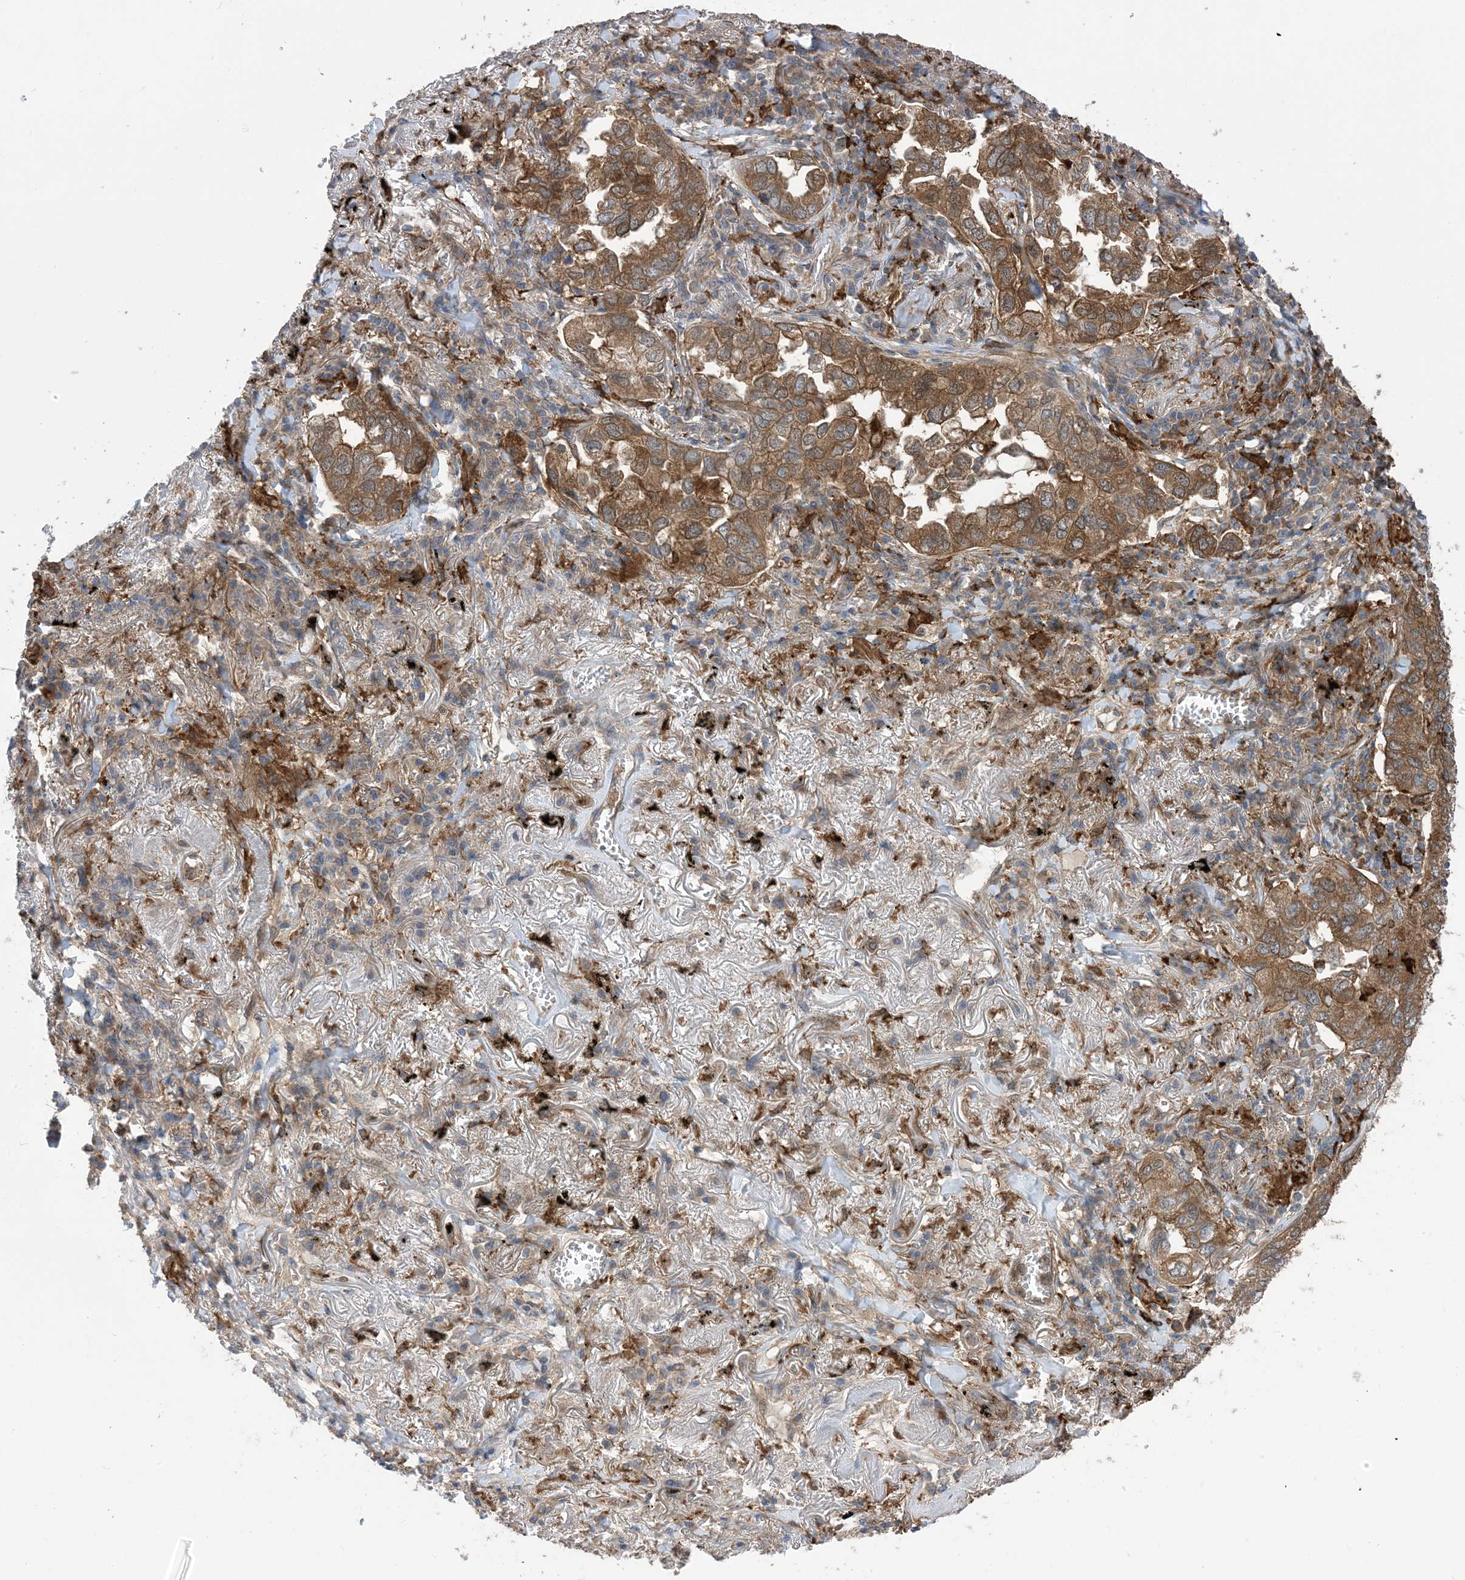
{"staining": {"intensity": "moderate", "quantity": ">75%", "location": "cytoplasmic/membranous"}, "tissue": "lung cancer", "cell_type": "Tumor cells", "image_type": "cancer", "snomed": [{"axis": "morphology", "description": "Adenocarcinoma, NOS"}, {"axis": "topography", "description": "Lung"}], "caption": "Approximately >75% of tumor cells in human lung adenocarcinoma demonstrate moderate cytoplasmic/membranous protein positivity as visualized by brown immunohistochemical staining.", "gene": "HS1BP3", "patient": {"sex": "male", "age": 65}}